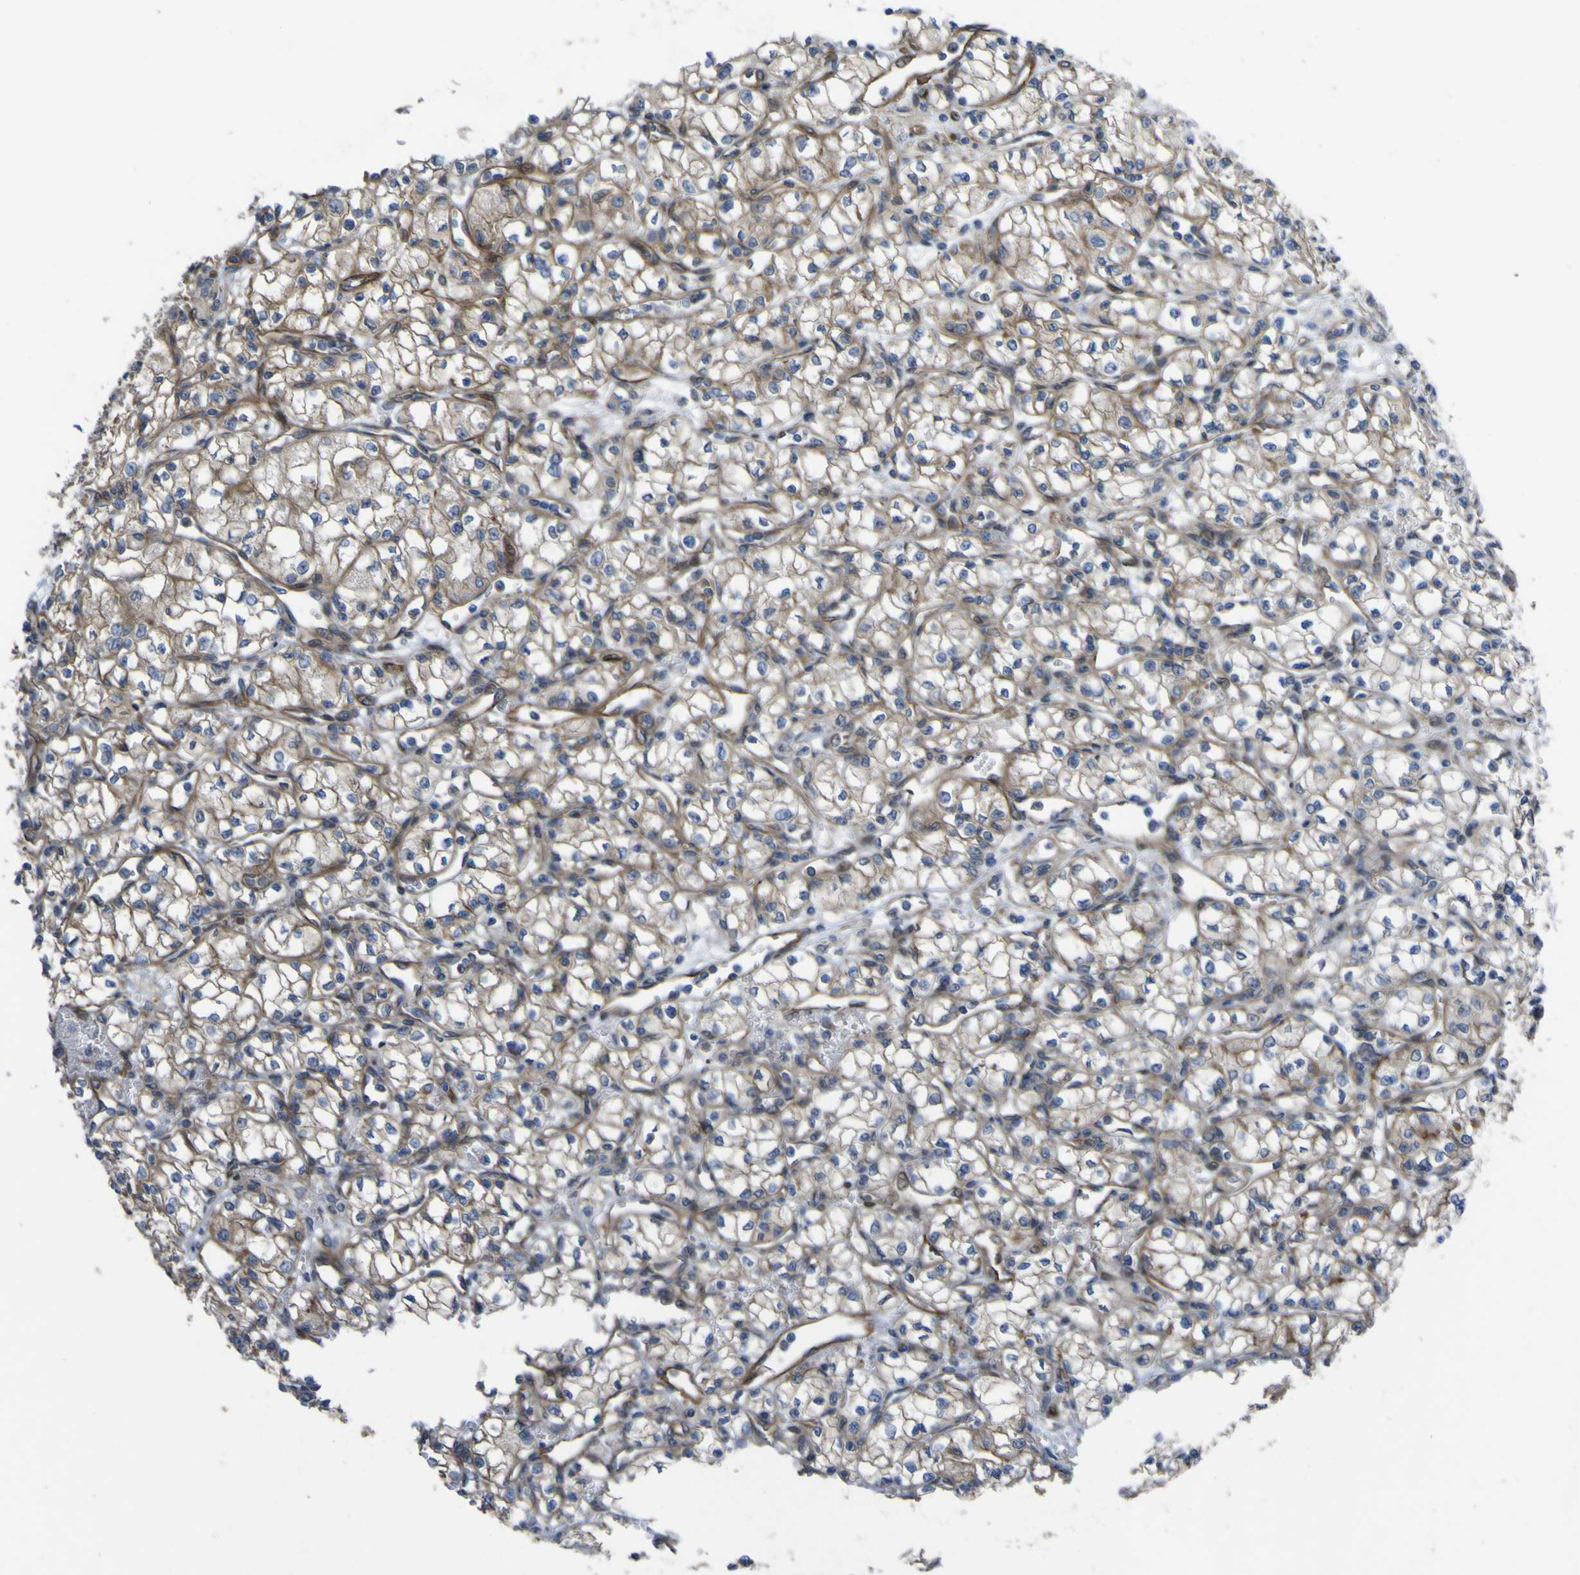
{"staining": {"intensity": "weak", "quantity": ">75%", "location": "cytoplasmic/membranous"}, "tissue": "renal cancer", "cell_type": "Tumor cells", "image_type": "cancer", "snomed": [{"axis": "morphology", "description": "Normal tissue, NOS"}, {"axis": "morphology", "description": "Adenocarcinoma, NOS"}, {"axis": "topography", "description": "Kidney"}], "caption": "Human adenocarcinoma (renal) stained for a protein (brown) displays weak cytoplasmic/membranous positive positivity in about >75% of tumor cells.", "gene": "FBXO30", "patient": {"sex": "male", "age": 59}}